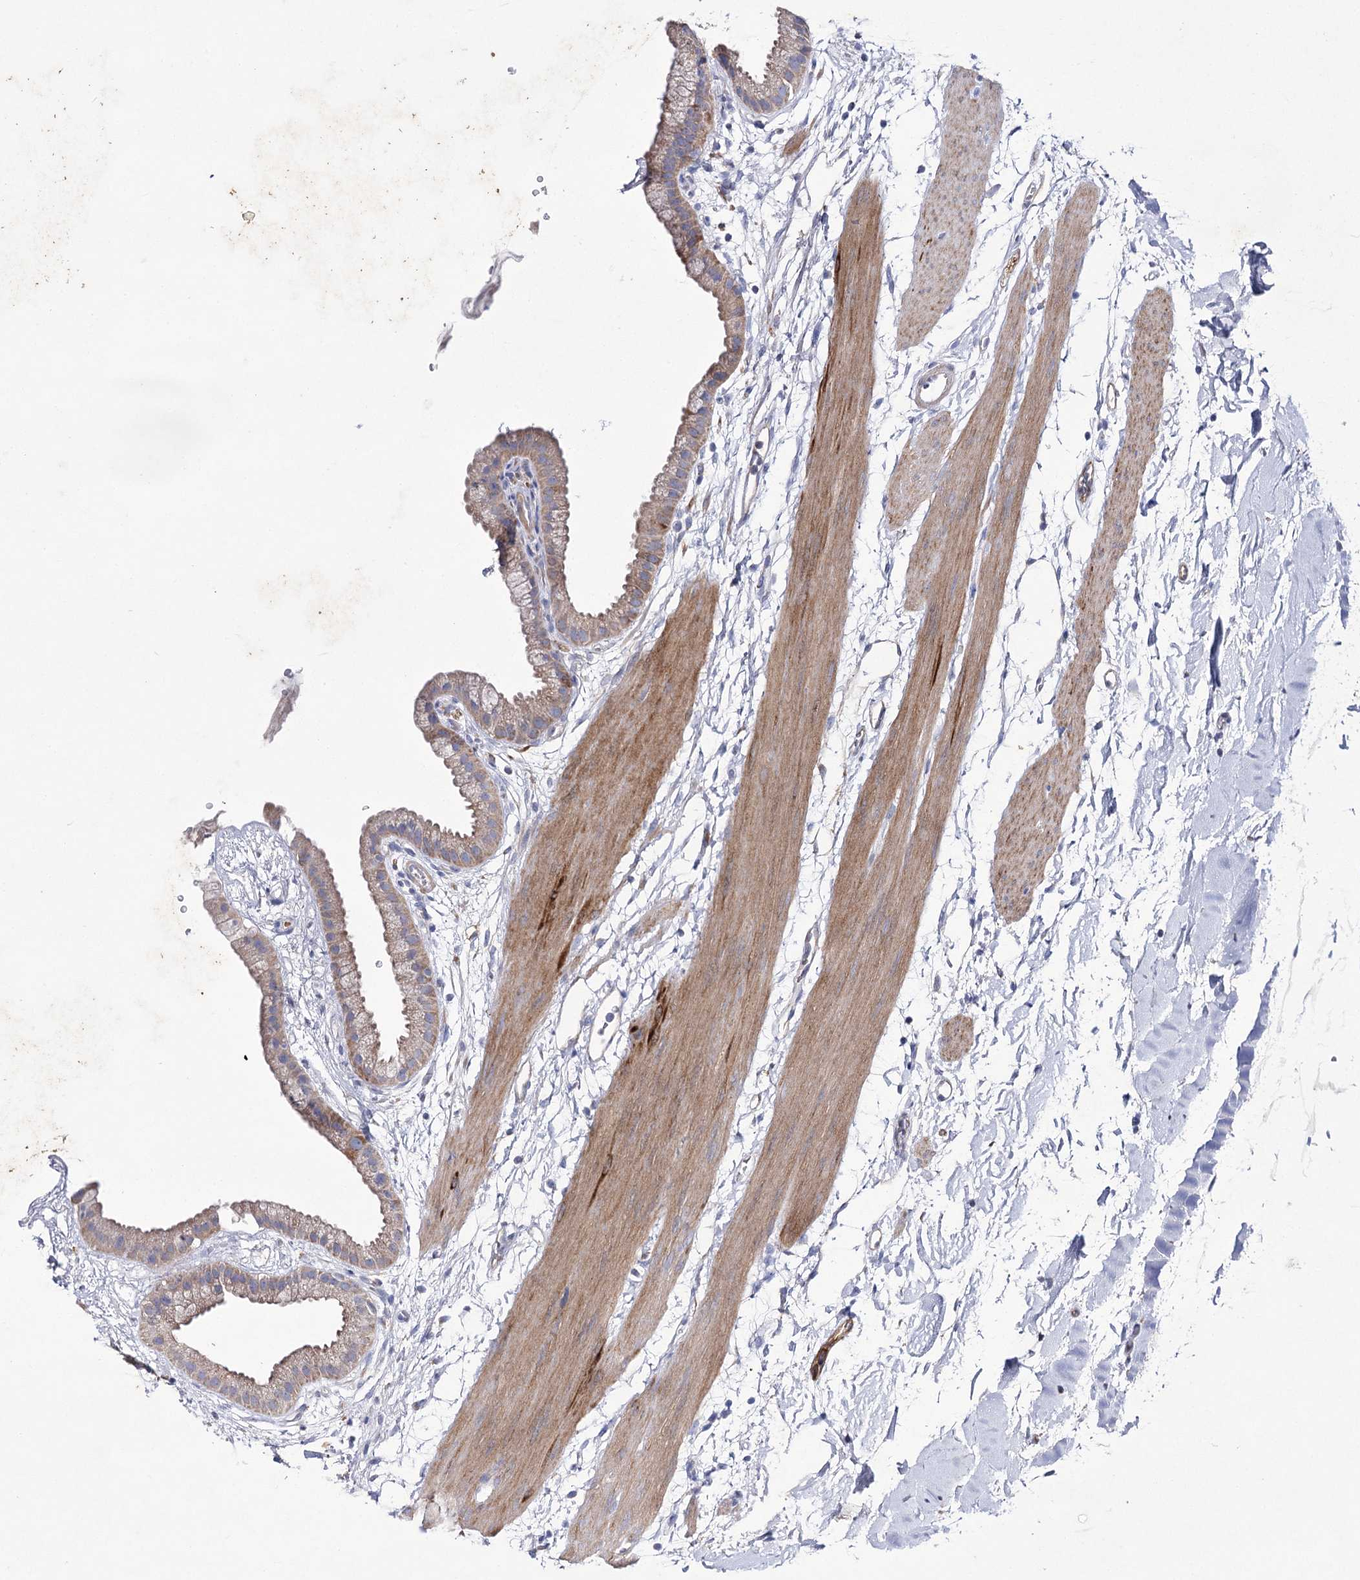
{"staining": {"intensity": "moderate", "quantity": "25%-75%", "location": "cytoplasmic/membranous"}, "tissue": "gallbladder", "cell_type": "Glandular cells", "image_type": "normal", "snomed": [{"axis": "morphology", "description": "Normal tissue, NOS"}, {"axis": "topography", "description": "Gallbladder"}], "caption": "Protein analysis of unremarkable gallbladder demonstrates moderate cytoplasmic/membranous positivity in approximately 25%-75% of glandular cells.", "gene": "COX15", "patient": {"sex": "female", "age": 64}}